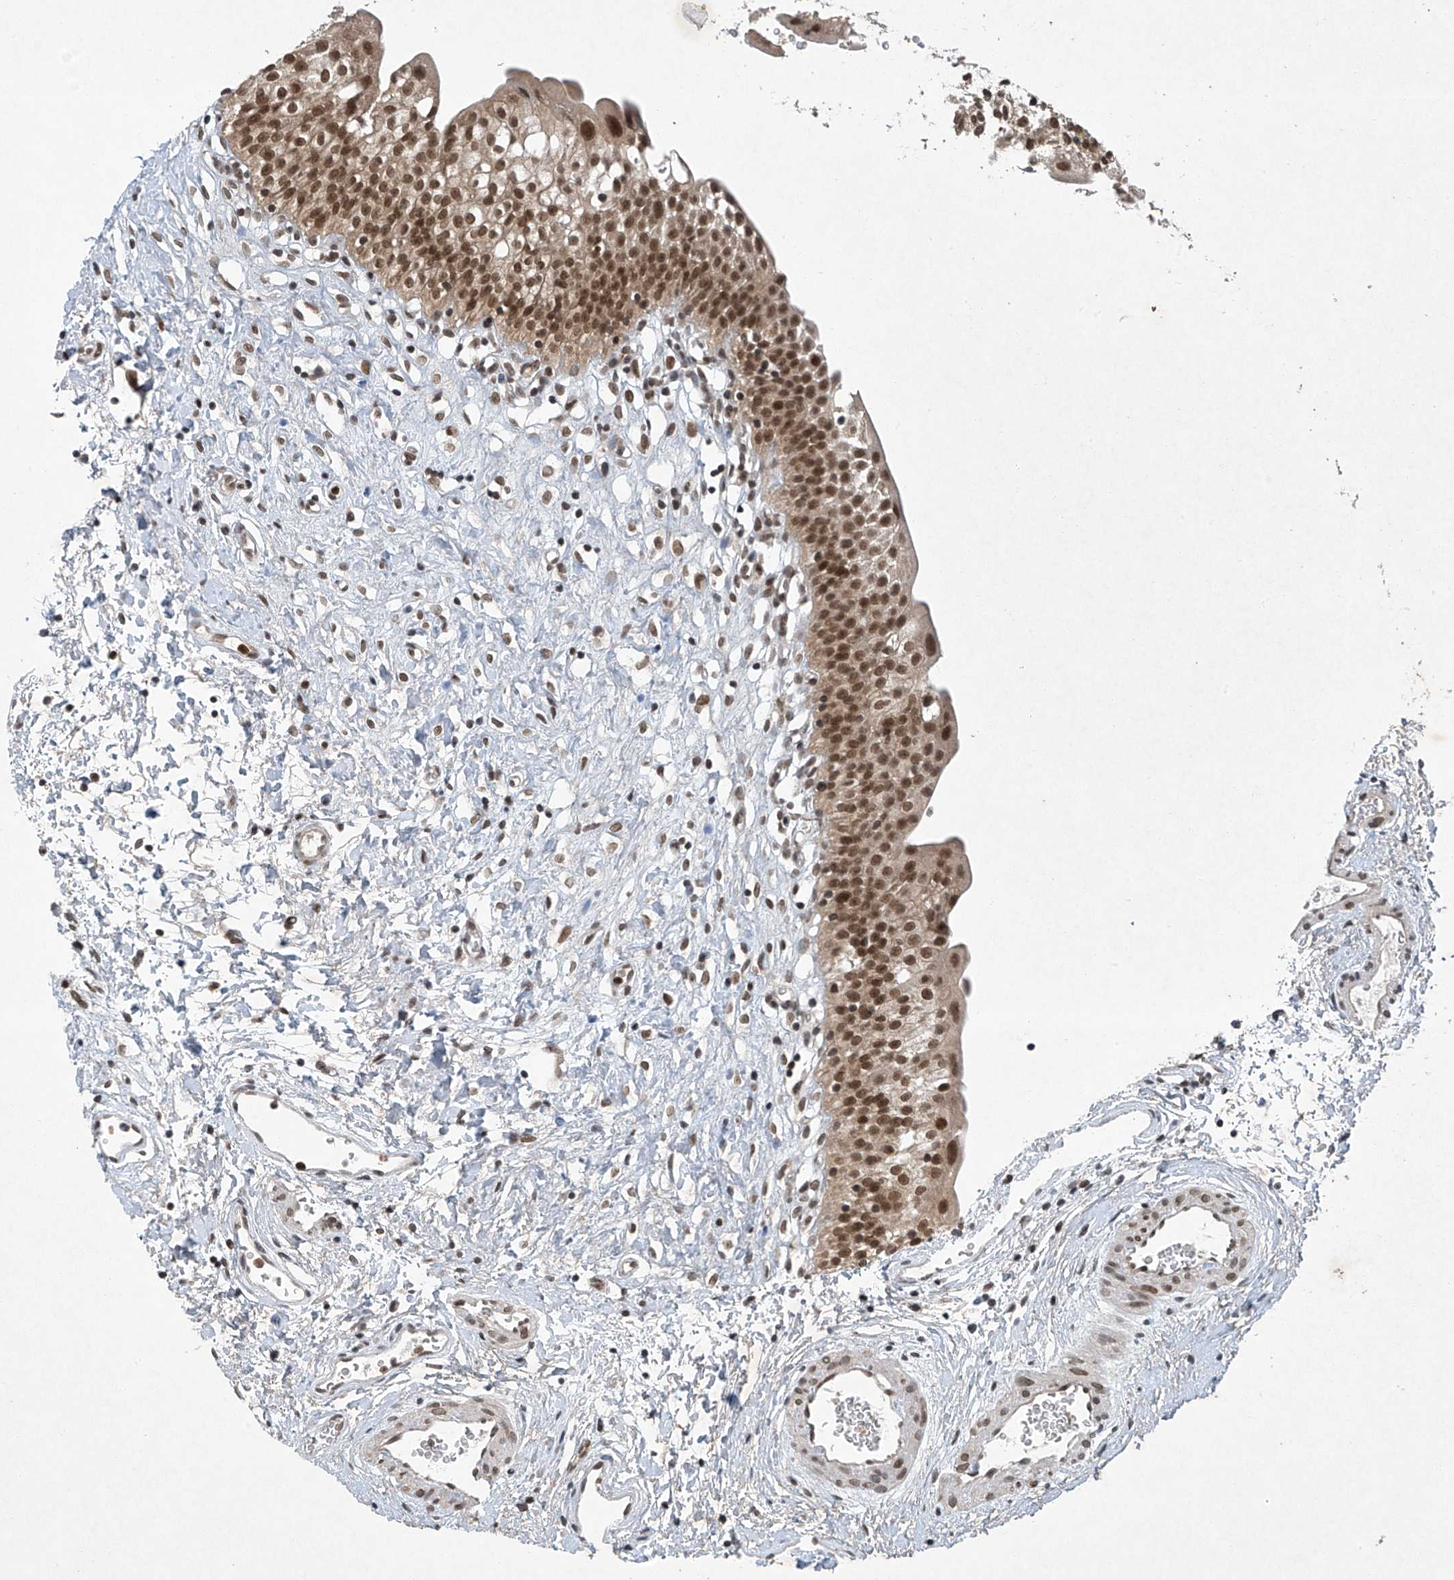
{"staining": {"intensity": "moderate", "quantity": ">75%", "location": "cytoplasmic/membranous,nuclear"}, "tissue": "urinary bladder", "cell_type": "Urothelial cells", "image_type": "normal", "snomed": [{"axis": "morphology", "description": "Normal tissue, NOS"}, {"axis": "topography", "description": "Urinary bladder"}], "caption": "A histopathology image showing moderate cytoplasmic/membranous,nuclear staining in approximately >75% of urothelial cells in normal urinary bladder, as visualized by brown immunohistochemical staining.", "gene": "TAF8", "patient": {"sex": "male", "age": 51}}